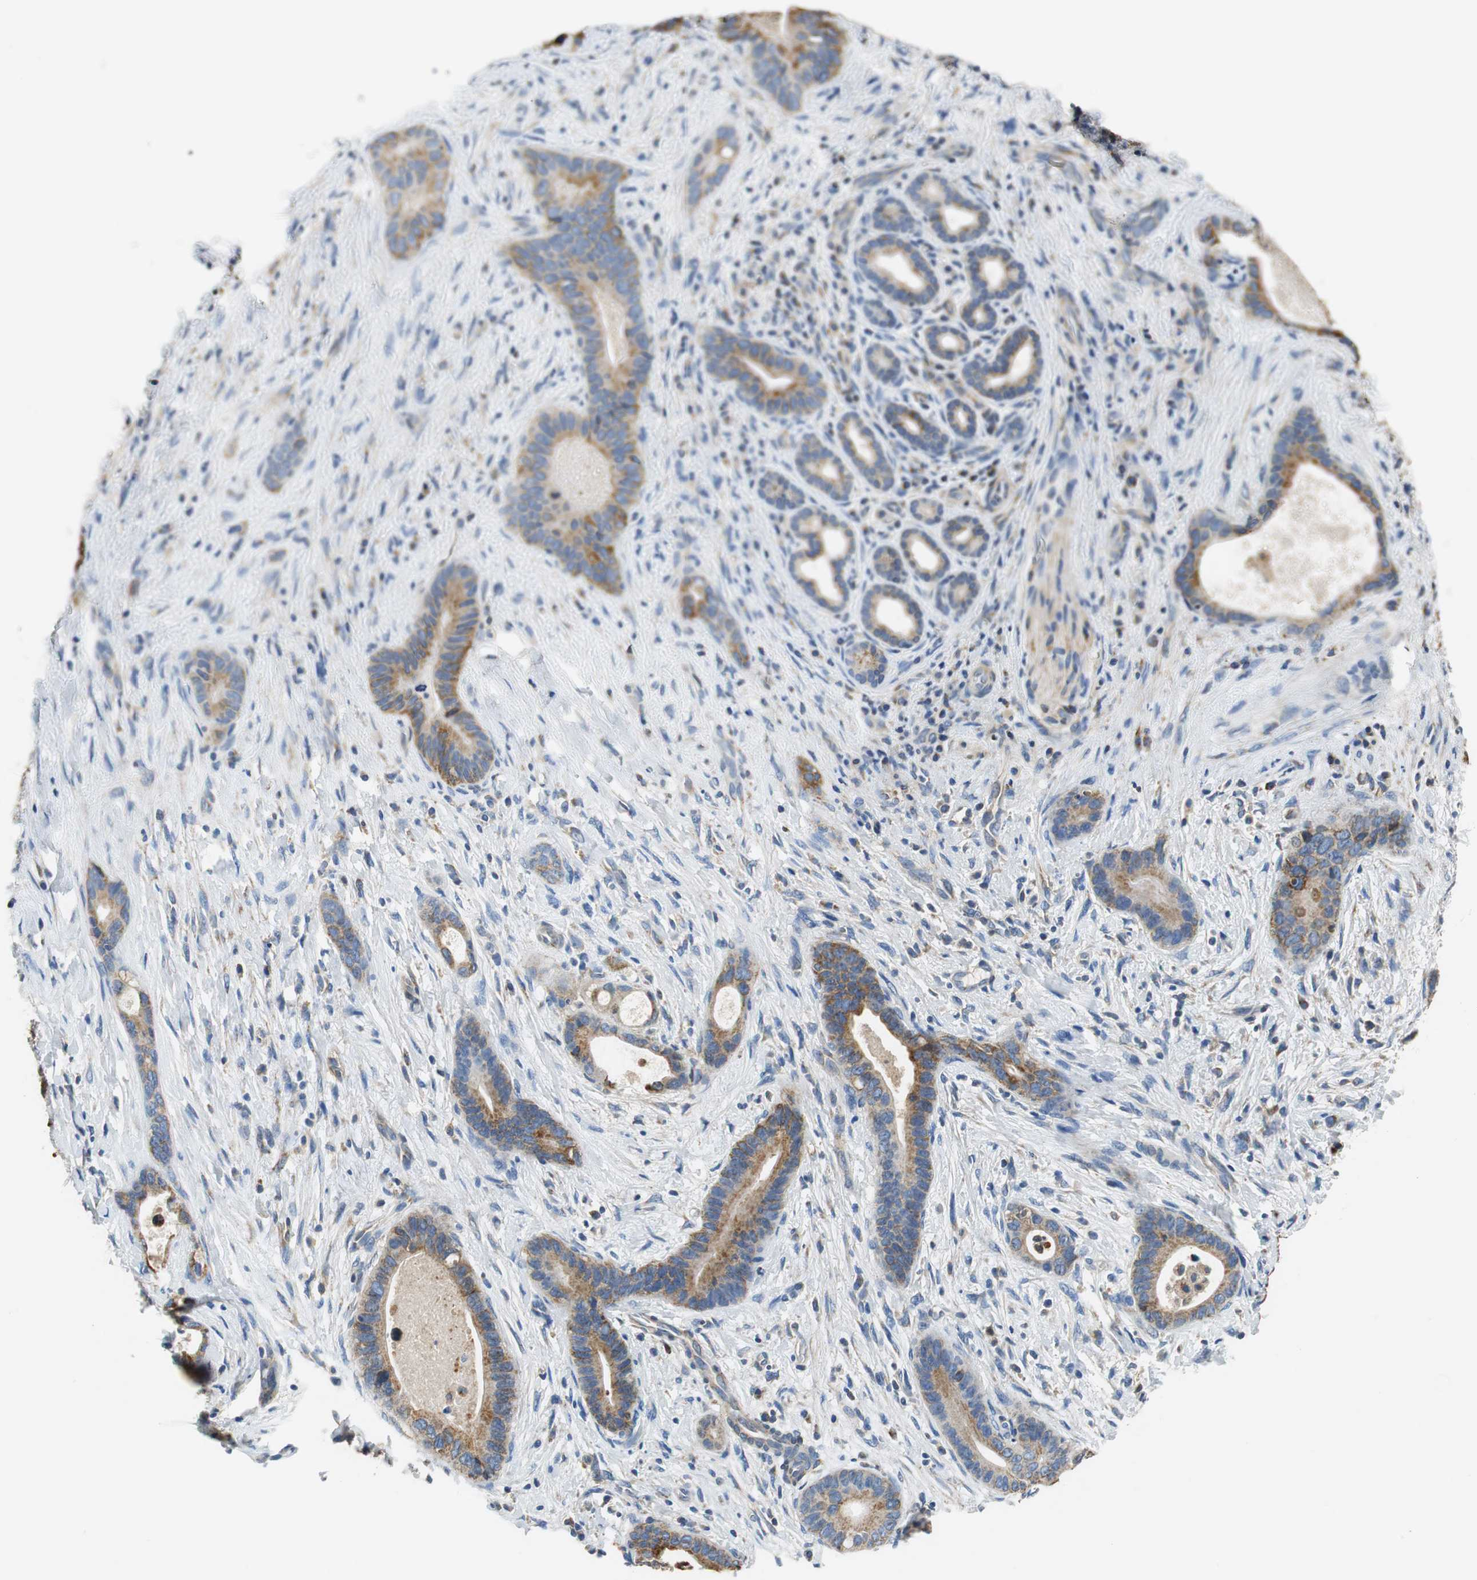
{"staining": {"intensity": "moderate", "quantity": ">75%", "location": "cytoplasmic/membranous"}, "tissue": "liver cancer", "cell_type": "Tumor cells", "image_type": "cancer", "snomed": [{"axis": "morphology", "description": "Cholangiocarcinoma"}, {"axis": "topography", "description": "Liver"}], "caption": "Liver cancer (cholangiocarcinoma) was stained to show a protein in brown. There is medium levels of moderate cytoplasmic/membranous positivity in approximately >75% of tumor cells. The protein is stained brown, and the nuclei are stained in blue (DAB IHC with brightfield microscopy, high magnification).", "gene": "GSTK1", "patient": {"sex": "female", "age": 55}}